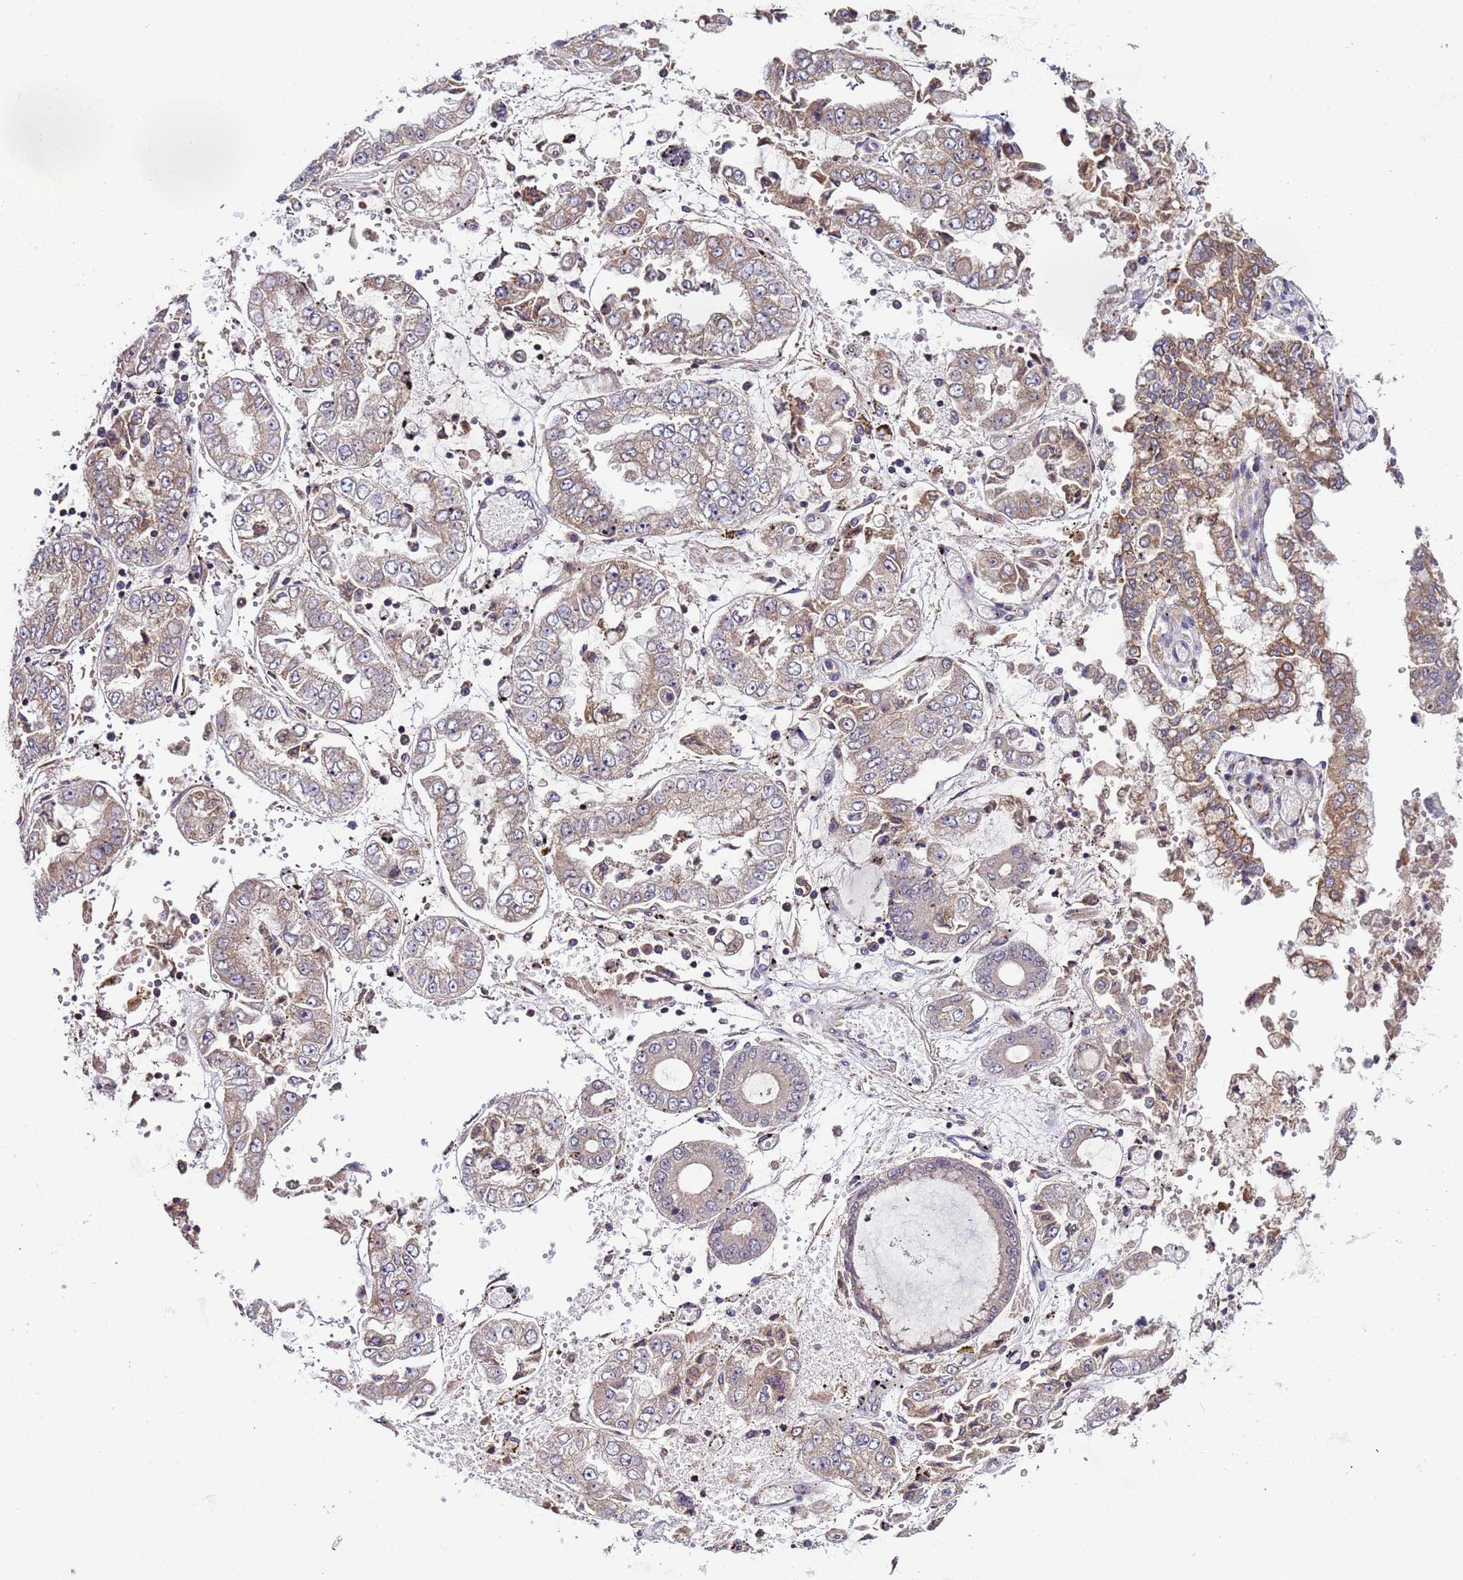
{"staining": {"intensity": "weak", "quantity": "<25%", "location": "cytoplasmic/membranous"}, "tissue": "stomach cancer", "cell_type": "Tumor cells", "image_type": "cancer", "snomed": [{"axis": "morphology", "description": "Adenocarcinoma, NOS"}, {"axis": "topography", "description": "Stomach"}], "caption": "Tumor cells are negative for brown protein staining in adenocarcinoma (stomach). Nuclei are stained in blue.", "gene": "ELMOD2", "patient": {"sex": "male", "age": 76}}